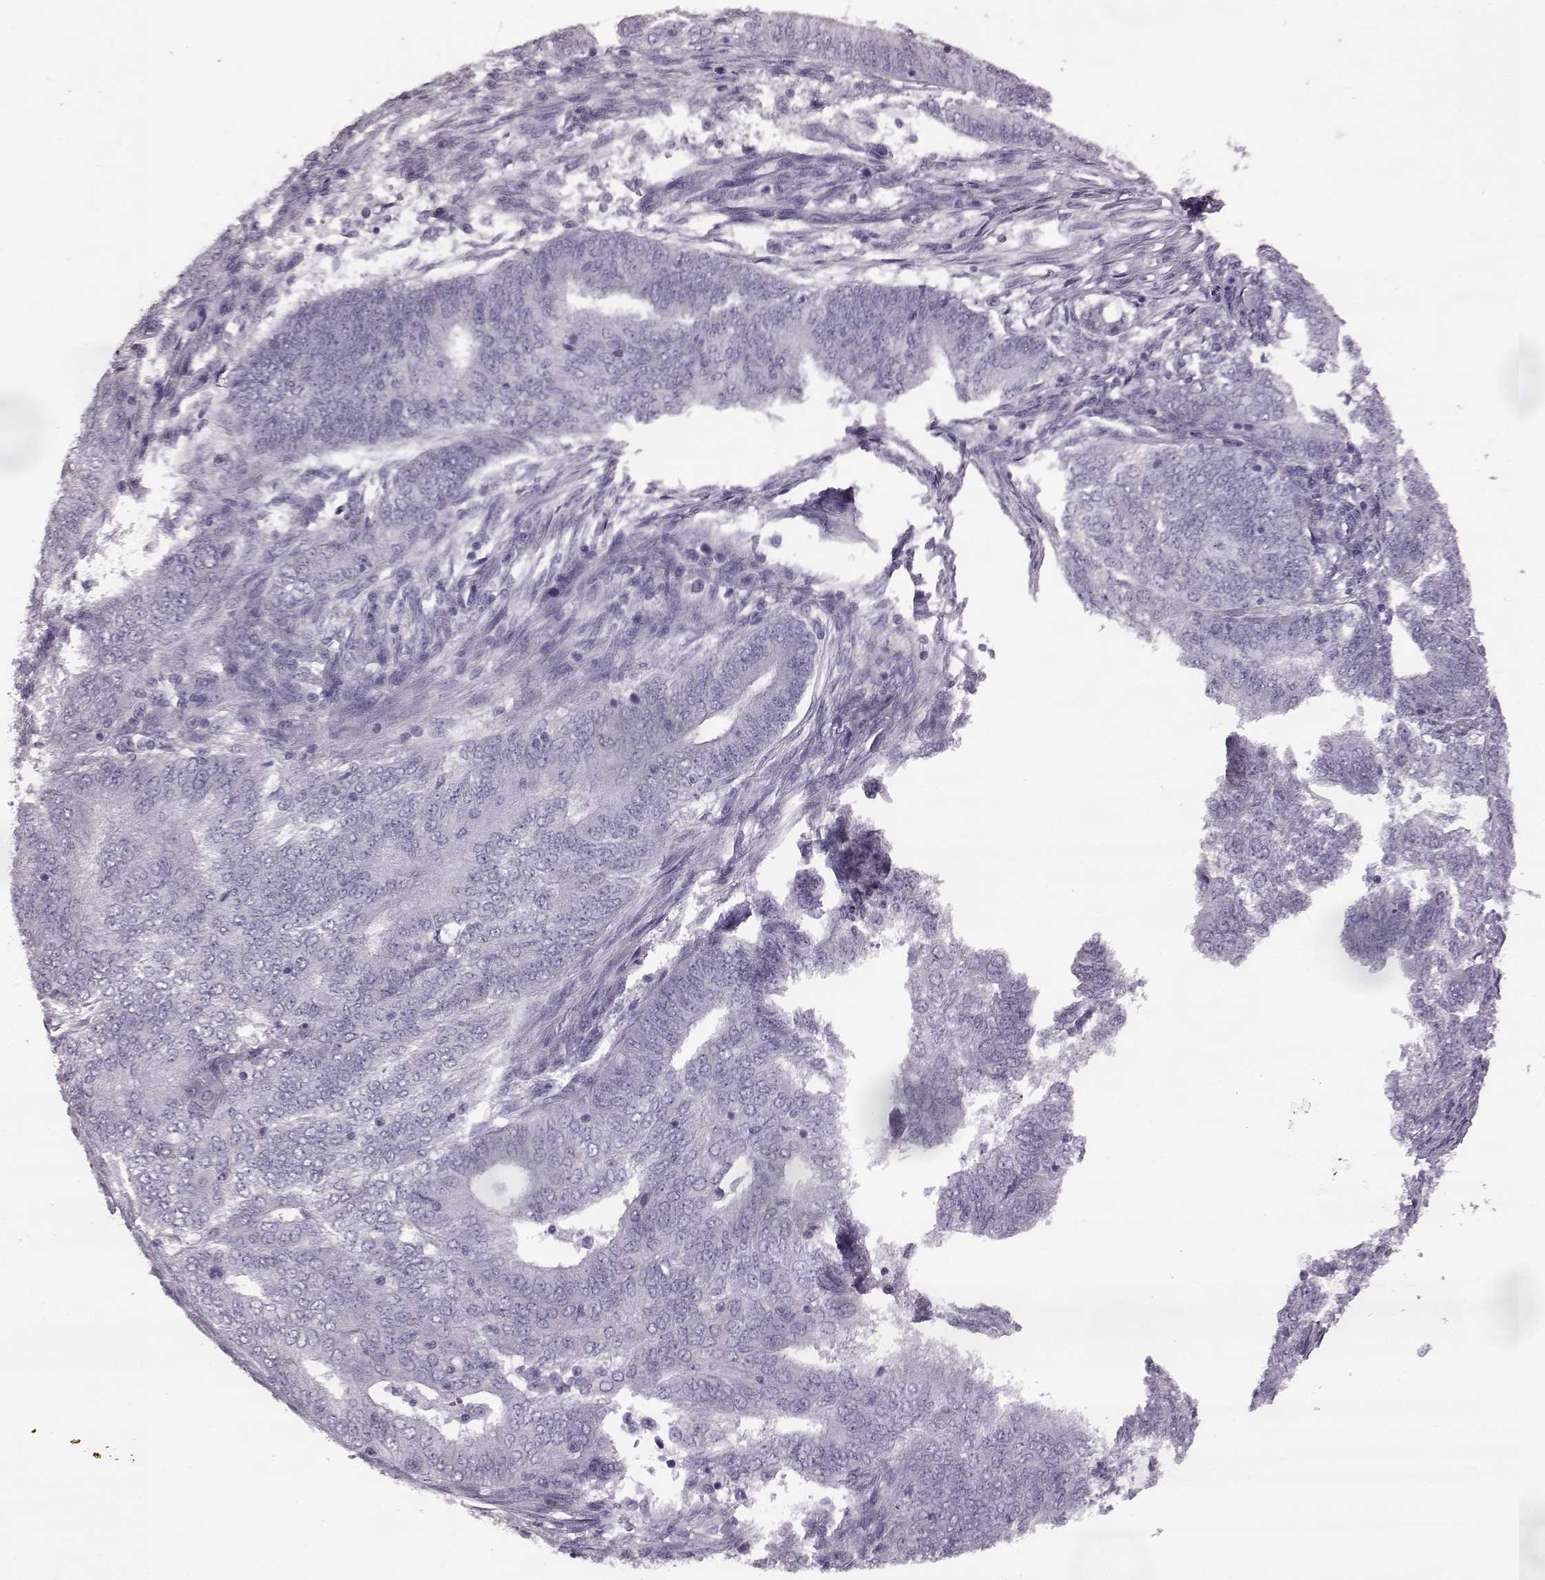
{"staining": {"intensity": "negative", "quantity": "none", "location": "none"}, "tissue": "endometrial cancer", "cell_type": "Tumor cells", "image_type": "cancer", "snomed": [{"axis": "morphology", "description": "Adenocarcinoma, NOS"}, {"axis": "topography", "description": "Endometrium"}], "caption": "Immunohistochemical staining of endometrial cancer (adenocarcinoma) demonstrates no significant expression in tumor cells.", "gene": "ODAD4", "patient": {"sex": "female", "age": 62}}